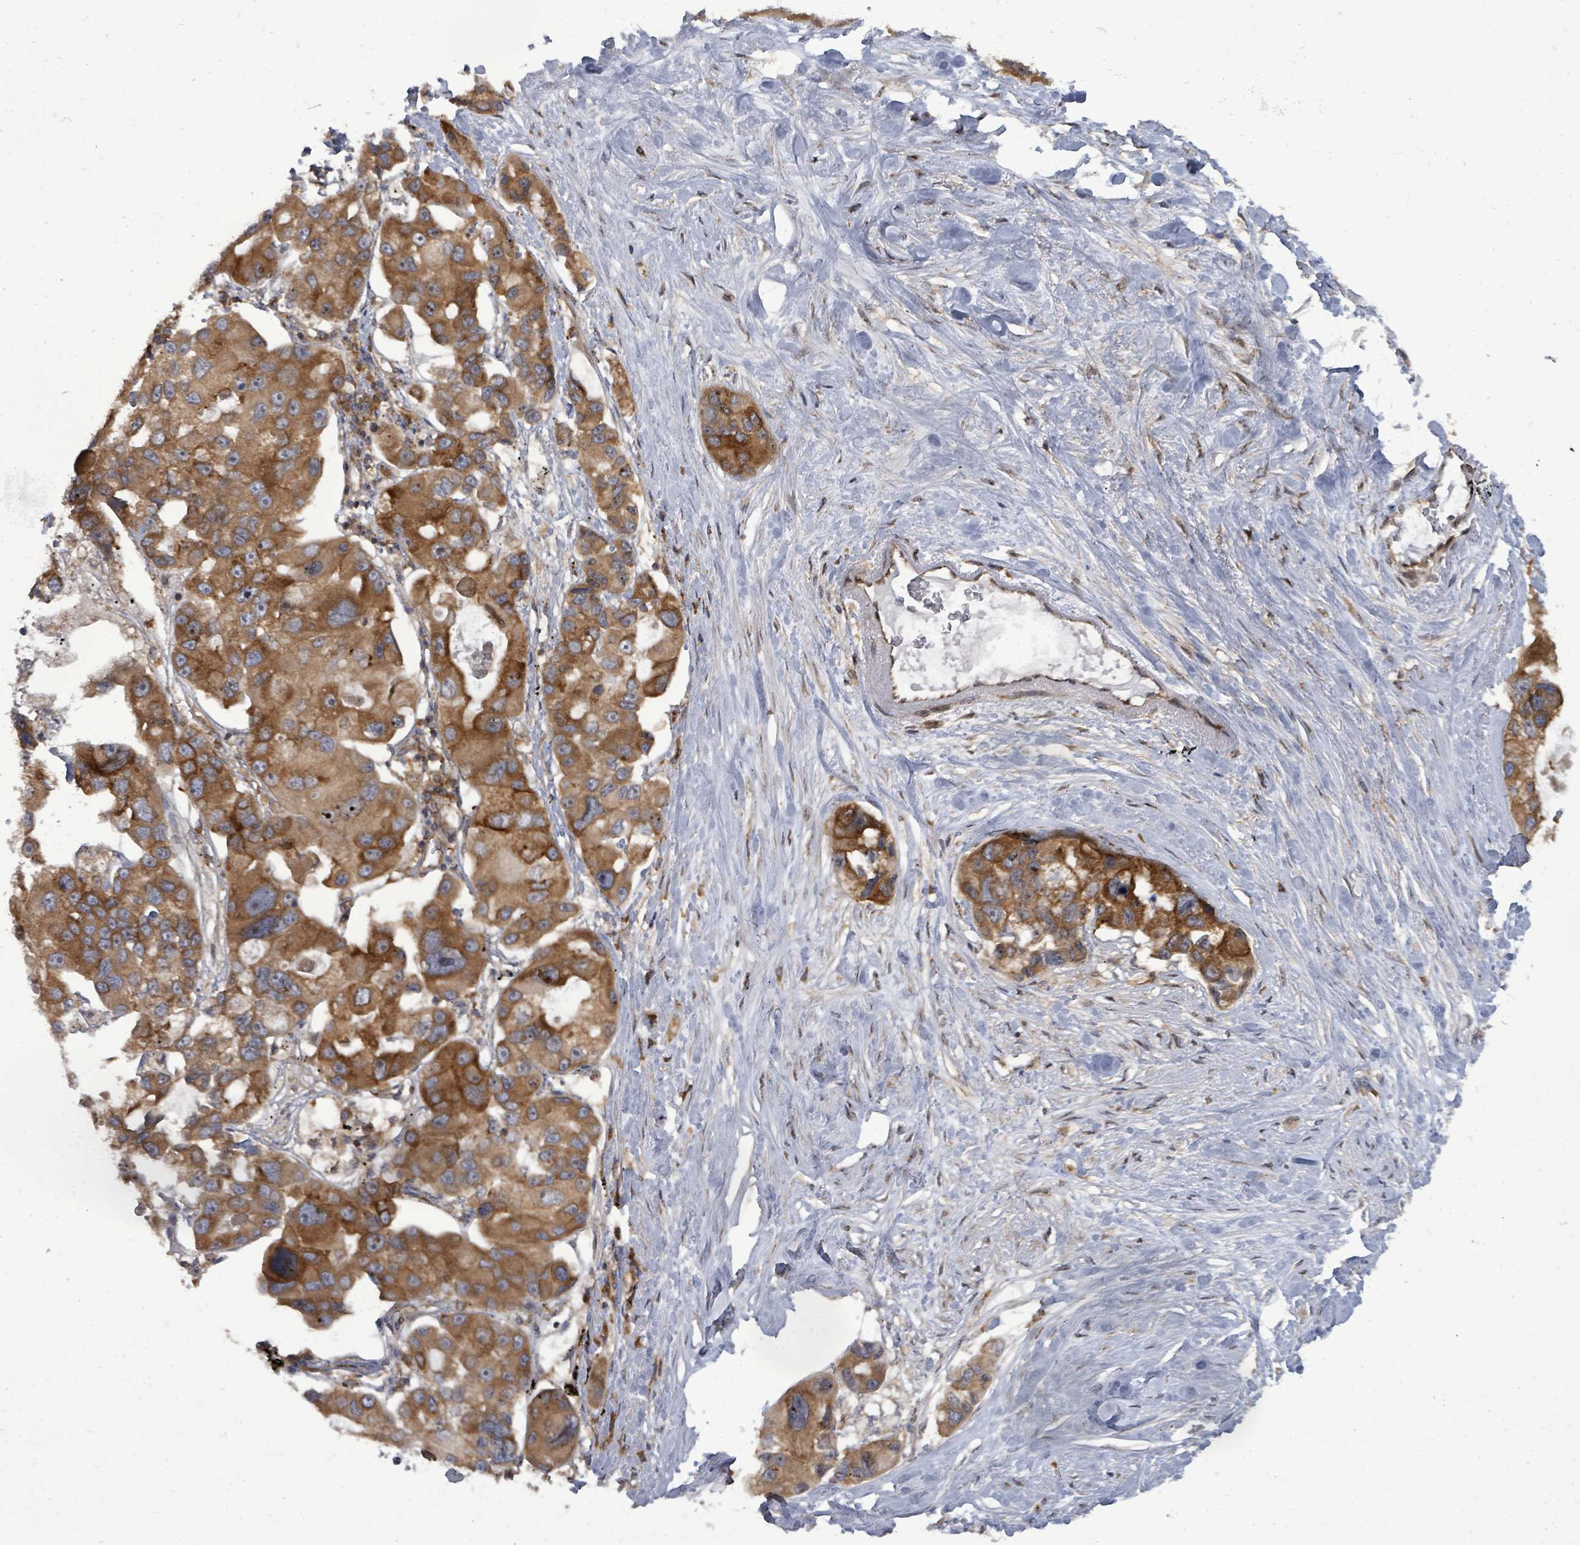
{"staining": {"intensity": "strong", "quantity": ">75%", "location": "cytoplasmic/membranous"}, "tissue": "lung cancer", "cell_type": "Tumor cells", "image_type": "cancer", "snomed": [{"axis": "morphology", "description": "Adenocarcinoma, NOS"}, {"axis": "topography", "description": "Lung"}], "caption": "High-power microscopy captured an immunohistochemistry (IHC) photomicrograph of adenocarcinoma (lung), revealing strong cytoplasmic/membranous expression in about >75% of tumor cells. (DAB (3,3'-diaminobenzidine) IHC, brown staining for protein, blue staining for nuclei).", "gene": "EIF3C", "patient": {"sex": "female", "age": 54}}